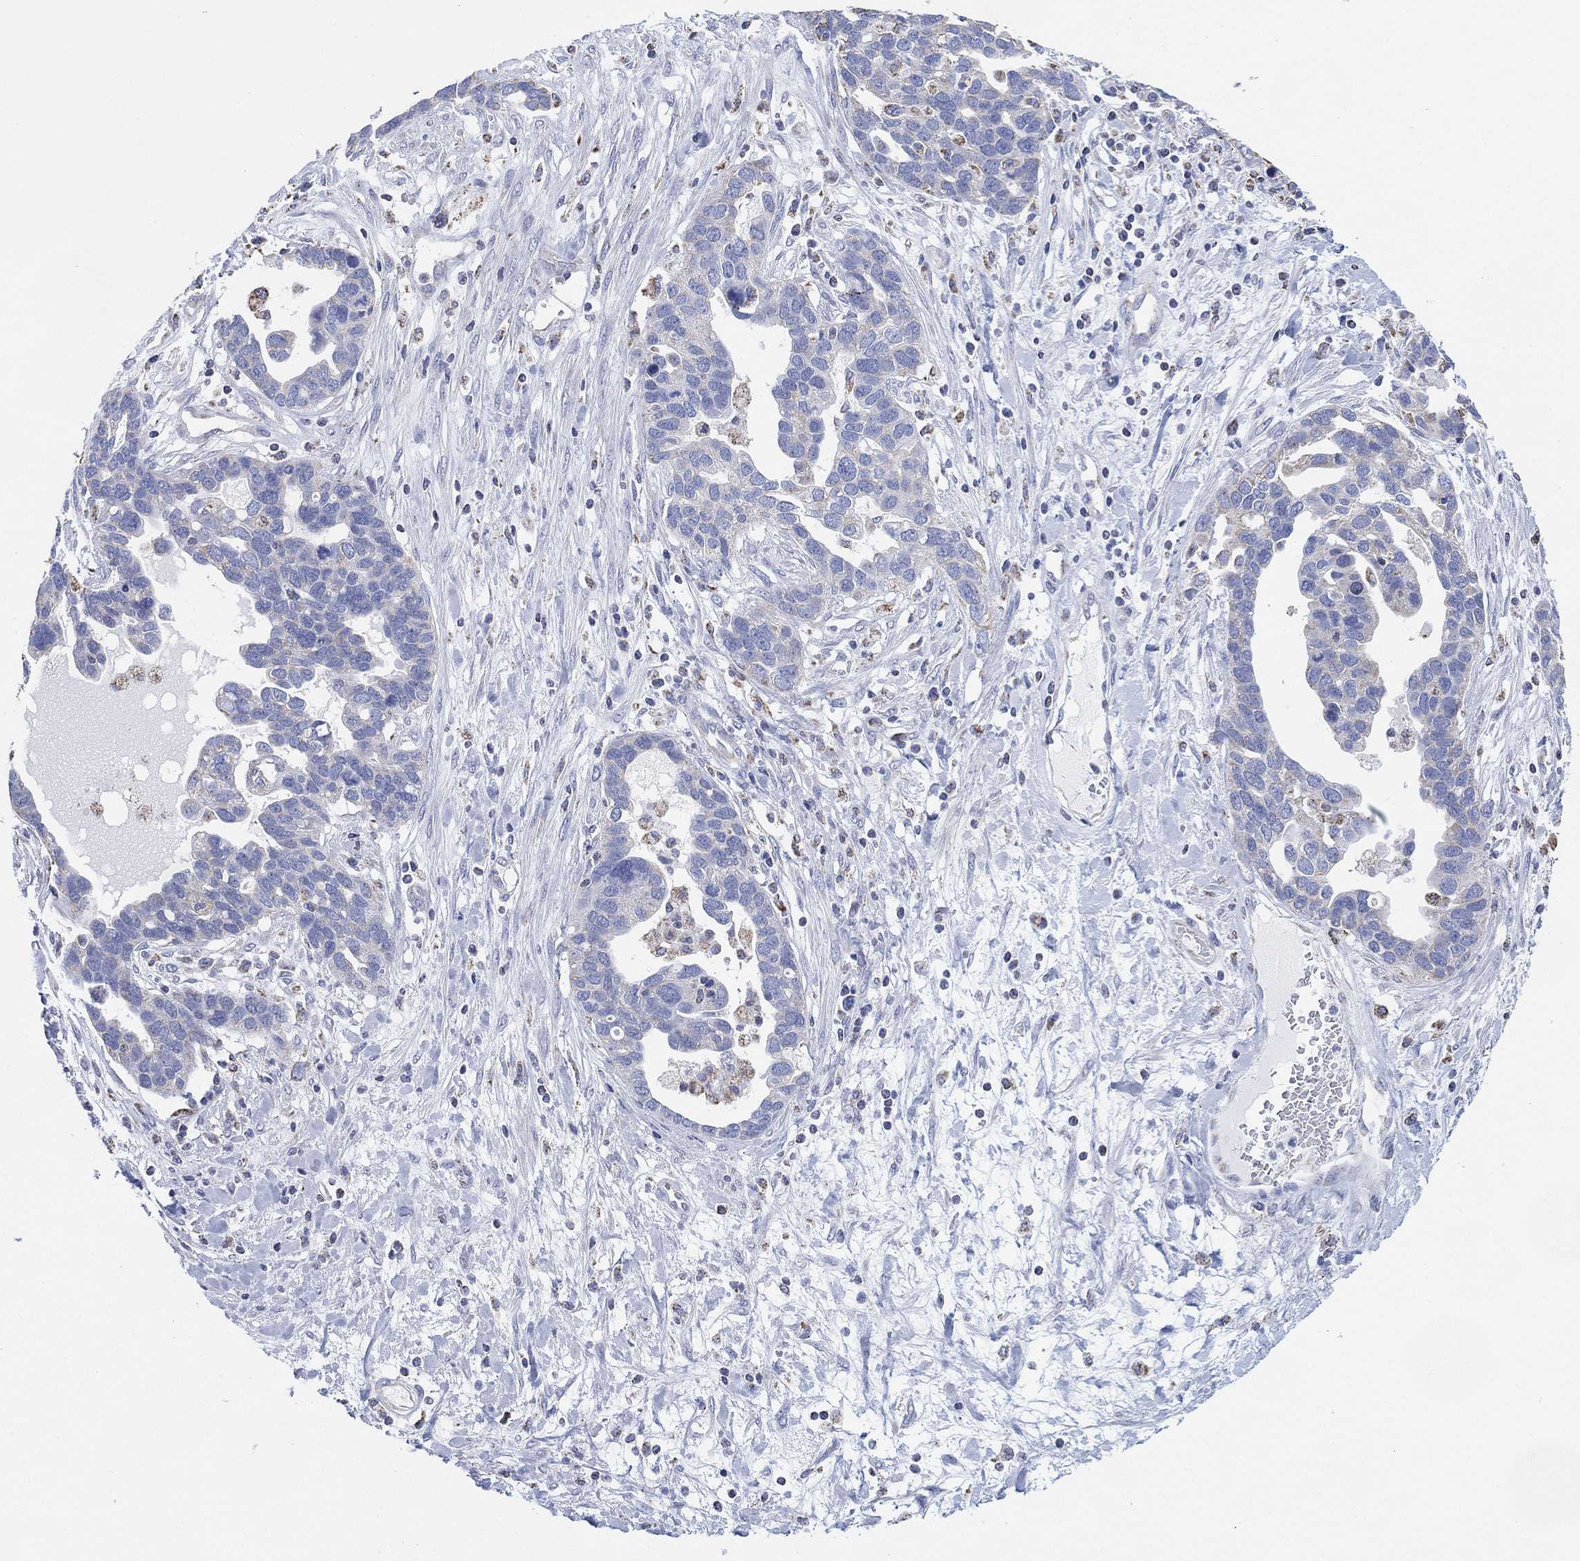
{"staining": {"intensity": "negative", "quantity": "none", "location": "none"}, "tissue": "ovarian cancer", "cell_type": "Tumor cells", "image_type": "cancer", "snomed": [{"axis": "morphology", "description": "Cystadenocarcinoma, serous, NOS"}, {"axis": "topography", "description": "Ovary"}], "caption": "DAB (3,3'-diaminobenzidine) immunohistochemical staining of serous cystadenocarcinoma (ovarian) exhibits no significant positivity in tumor cells.", "gene": "CFTR", "patient": {"sex": "female", "age": 54}}